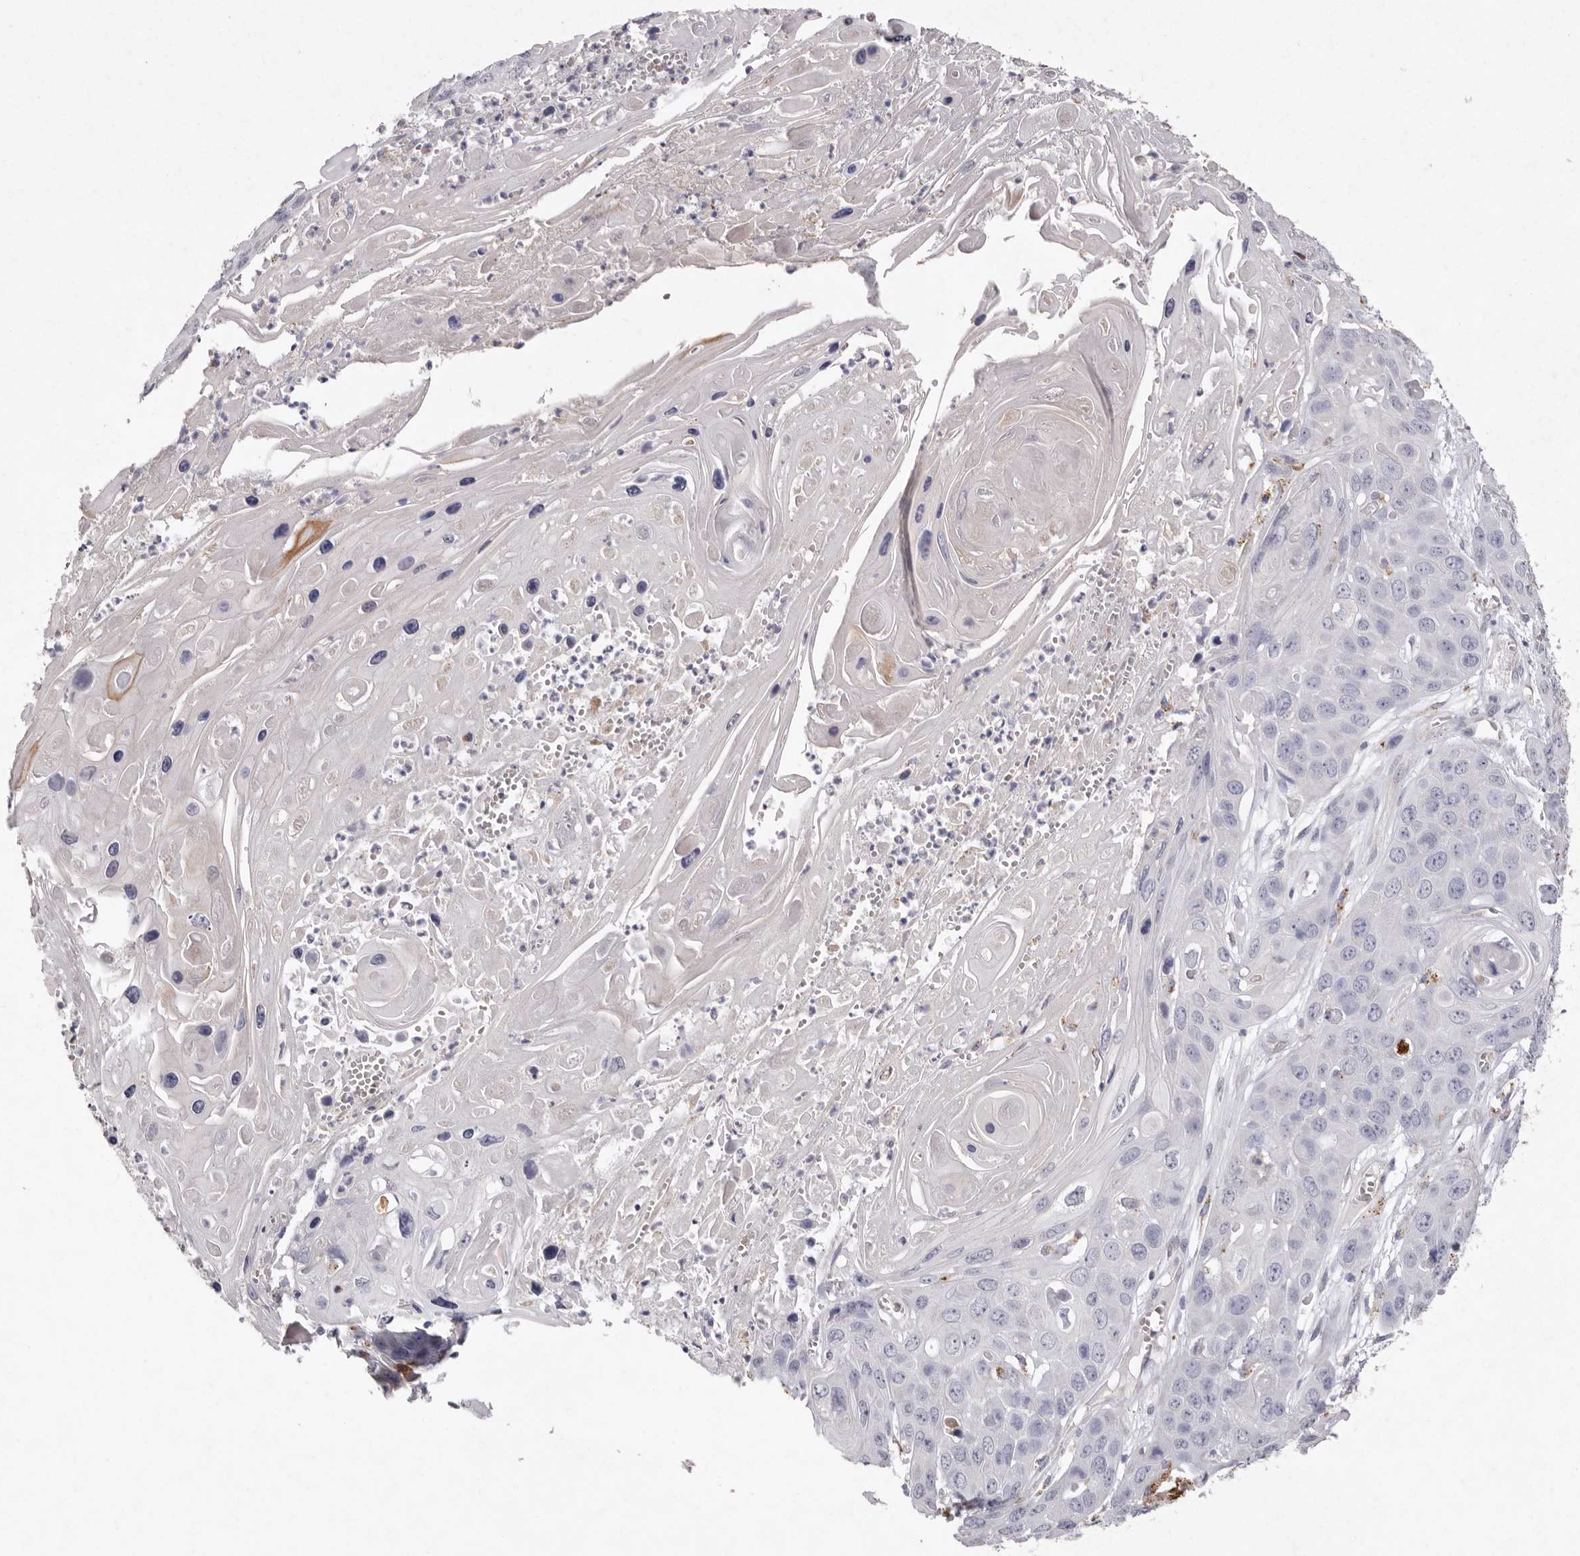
{"staining": {"intensity": "negative", "quantity": "none", "location": "none"}, "tissue": "skin cancer", "cell_type": "Tumor cells", "image_type": "cancer", "snomed": [{"axis": "morphology", "description": "Squamous cell carcinoma, NOS"}, {"axis": "topography", "description": "Skin"}], "caption": "The photomicrograph exhibits no staining of tumor cells in skin cancer. (Brightfield microscopy of DAB (3,3'-diaminobenzidine) immunohistochemistry at high magnification).", "gene": "FAM185A", "patient": {"sex": "male", "age": 55}}